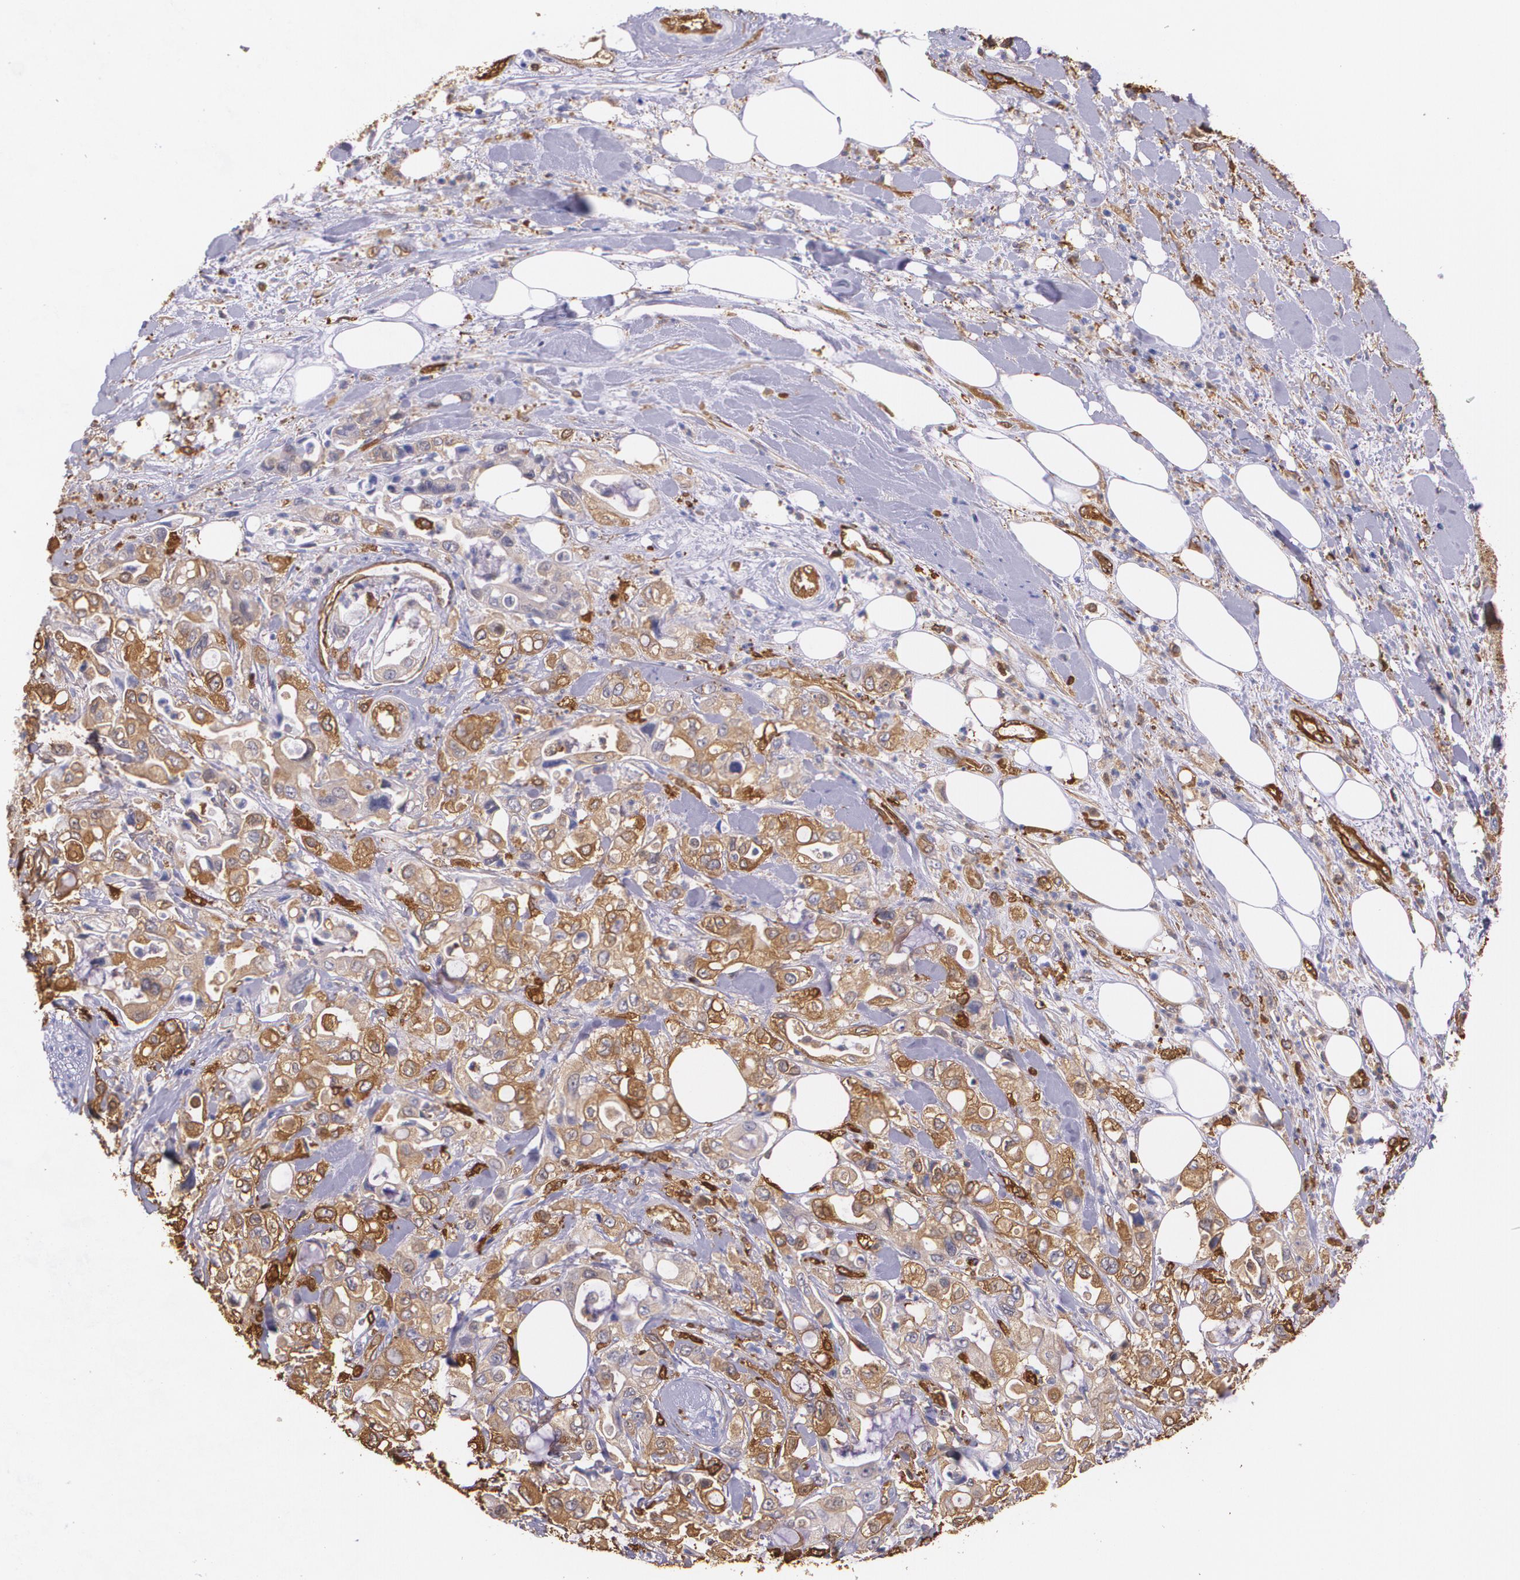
{"staining": {"intensity": "weak", "quantity": "25%-75%", "location": "cytoplasmic/membranous"}, "tissue": "pancreatic cancer", "cell_type": "Tumor cells", "image_type": "cancer", "snomed": [{"axis": "morphology", "description": "Adenocarcinoma, NOS"}, {"axis": "topography", "description": "Pancreas"}], "caption": "A brown stain shows weak cytoplasmic/membranous positivity of a protein in pancreatic cancer (adenocarcinoma) tumor cells. (DAB IHC with brightfield microscopy, high magnification).", "gene": "MMP2", "patient": {"sex": "male", "age": 70}}